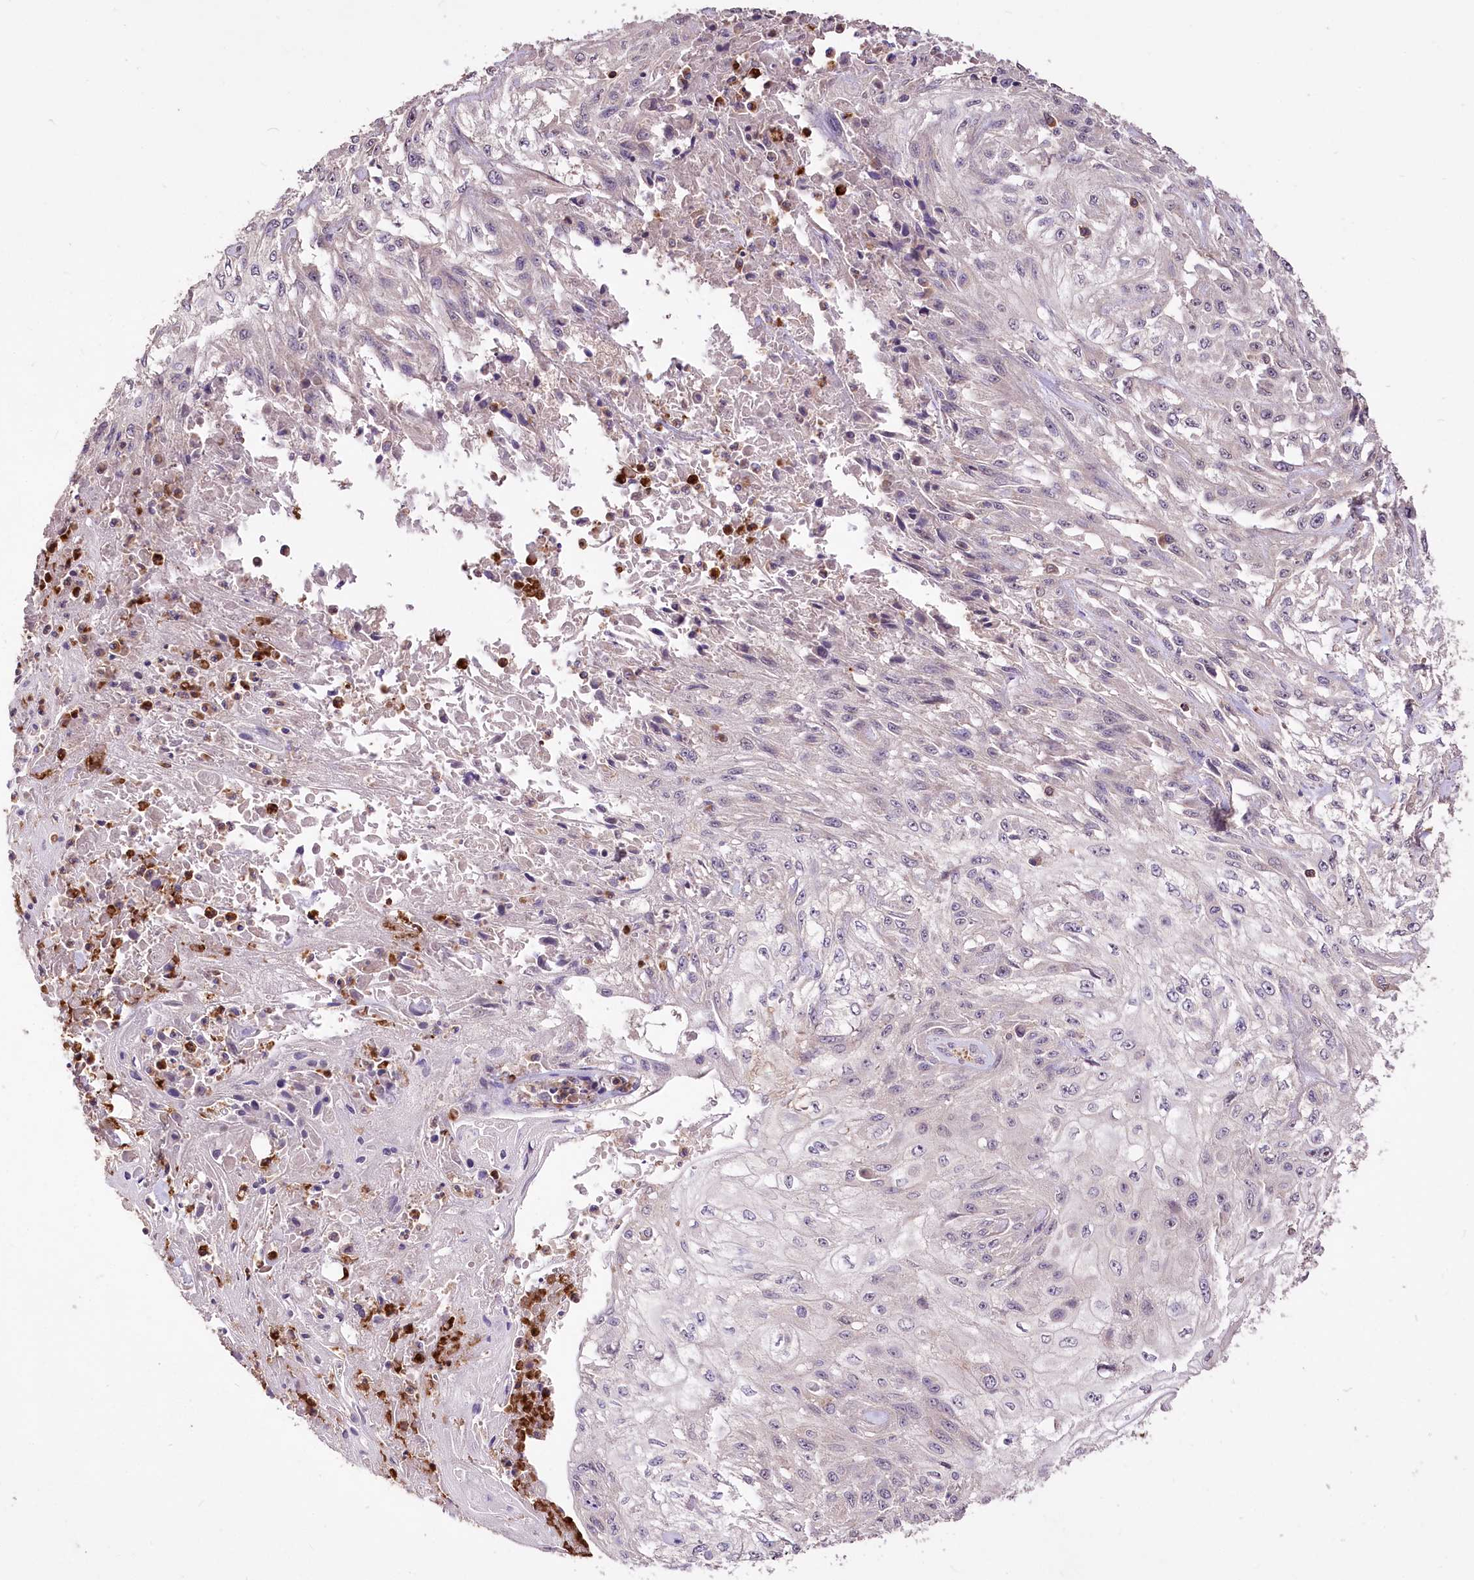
{"staining": {"intensity": "negative", "quantity": "none", "location": "none"}, "tissue": "skin cancer", "cell_type": "Tumor cells", "image_type": "cancer", "snomed": [{"axis": "morphology", "description": "Squamous cell carcinoma, NOS"}, {"axis": "morphology", "description": "Squamous cell carcinoma, metastatic, NOS"}, {"axis": "topography", "description": "Skin"}, {"axis": "topography", "description": "Lymph node"}], "caption": "This is an immunohistochemistry (IHC) photomicrograph of skin cancer. There is no positivity in tumor cells.", "gene": "SERGEF", "patient": {"sex": "male", "age": 75}}